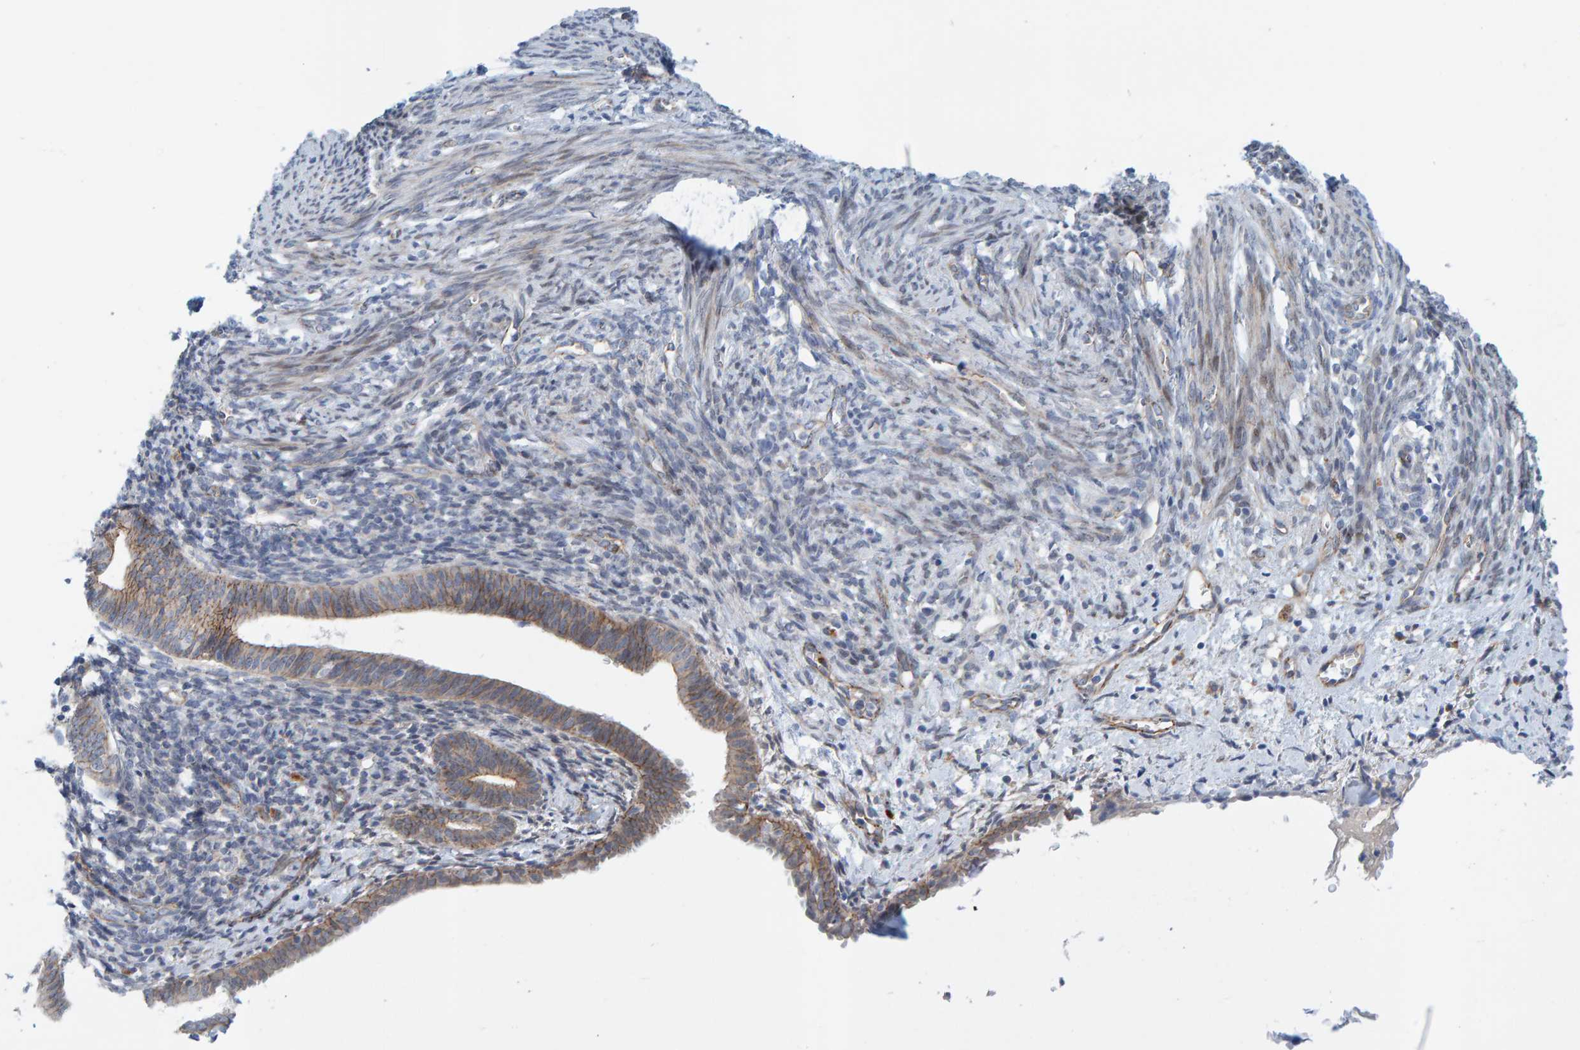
{"staining": {"intensity": "negative", "quantity": "none", "location": "none"}, "tissue": "endometrium", "cell_type": "Cells in endometrial stroma", "image_type": "normal", "snomed": [{"axis": "morphology", "description": "Normal tissue, NOS"}, {"axis": "morphology", "description": "Adenocarcinoma, NOS"}, {"axis": "topography", "description": "Endometrium"}], "caption": "Immunohistochemical staining of unremarkable human endometrium shows no significant expression in cells in endometrial stroma.", "gene": "KRBA2", "patient": {"sex": "female", "age": 57}}